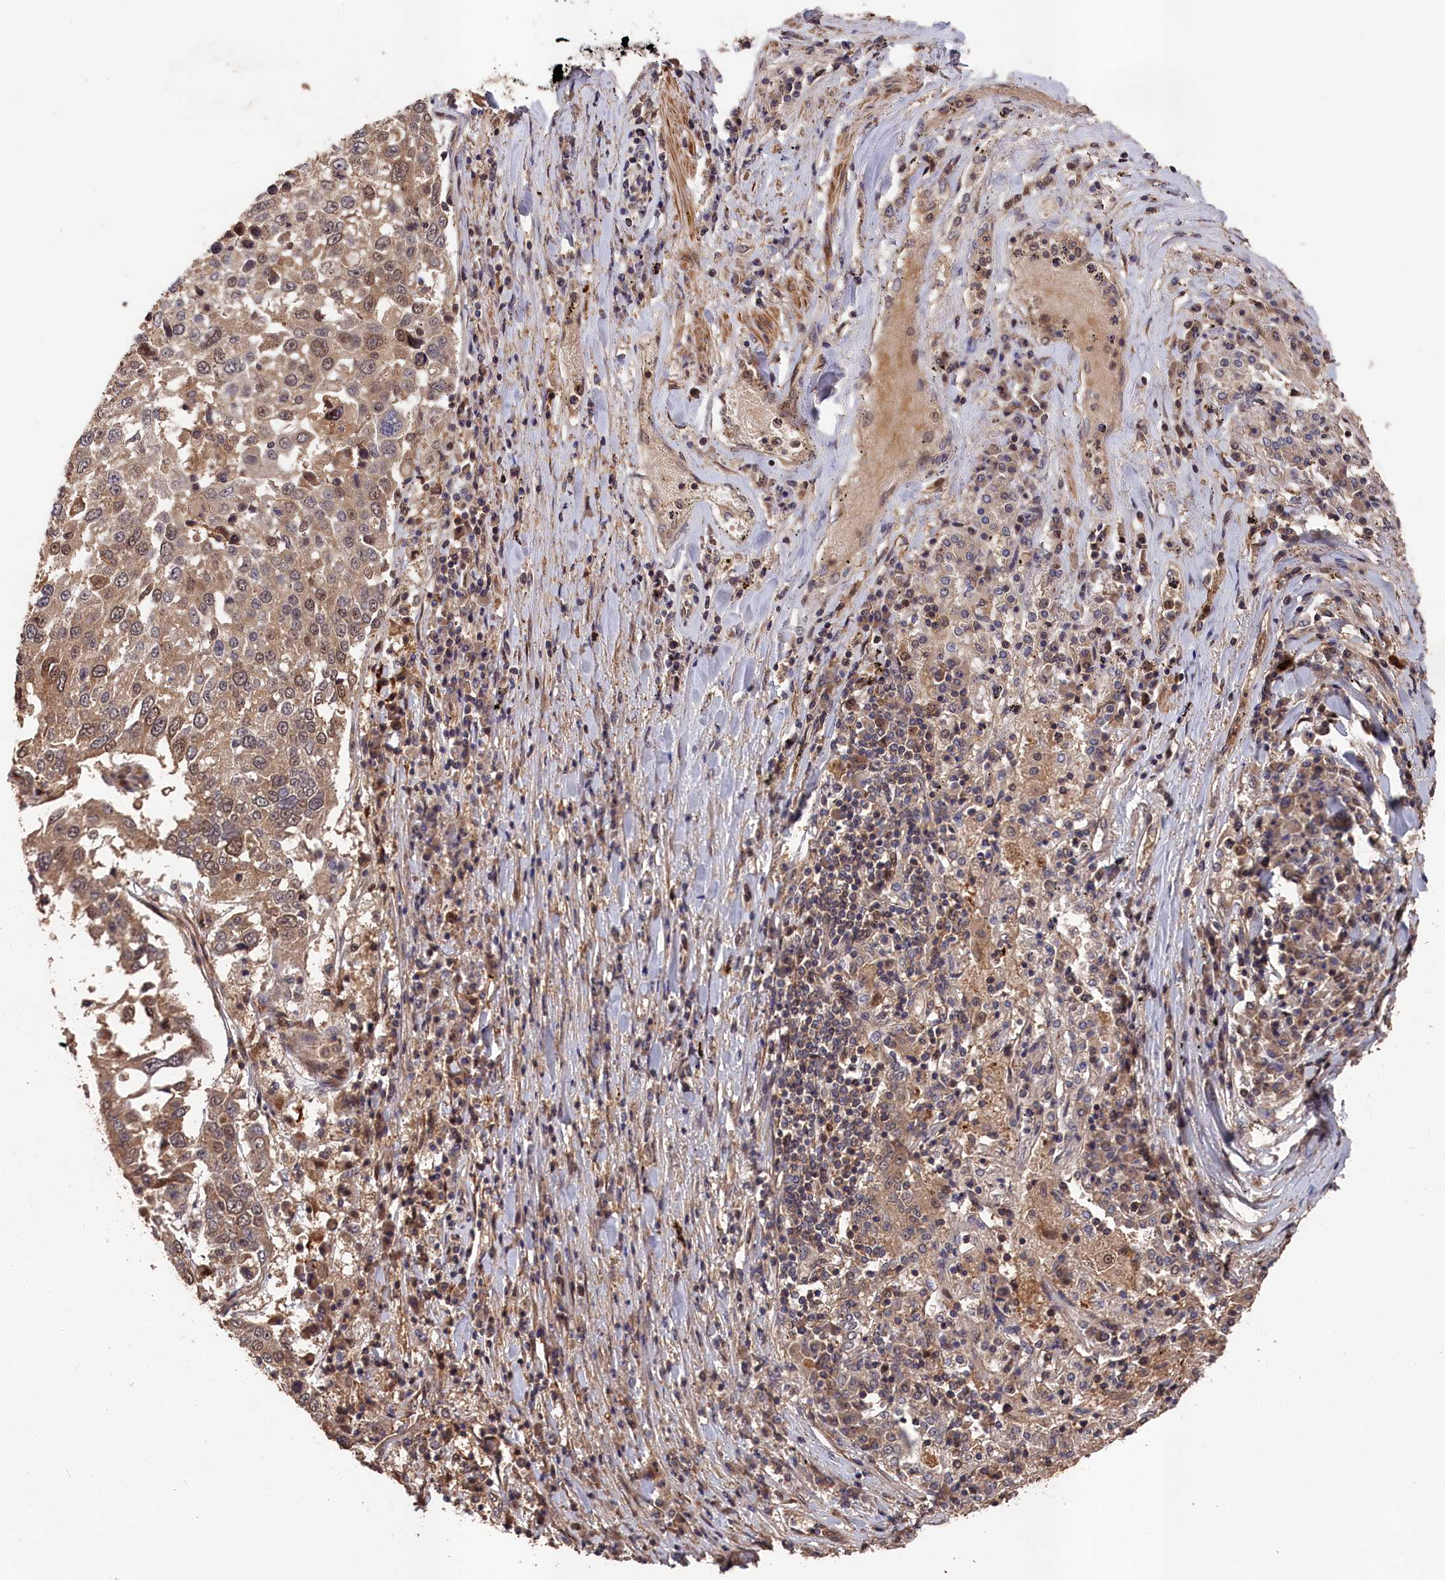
{"staining": {"intensity": "weak", "quantity": ">75%", "location": "cytoplasmic/membranous,nuclear"}, "tissue": "lung cancer", "cell_type": "Tumor cells", "image_type": "cancer", "snomed": [{"axis": "morphology", "description": "Squamous cell carcinoma, NOS"}, {"axis": "topography", "description": "Lung"}], "caption": "IHC histopathology image of neoplastic tissue: squamous cell carcinoma (lung) stained using immunohistochemistry (IHC) shows low levels of weak protein expression localized specifically in the cytoplasmic/membranous and nuclear of tumor cells, appearing as a cytoplasmic/membranous and nuclear brown color.", "gene": "RMI2", "patient": {"sex": "male", "age": 65}}